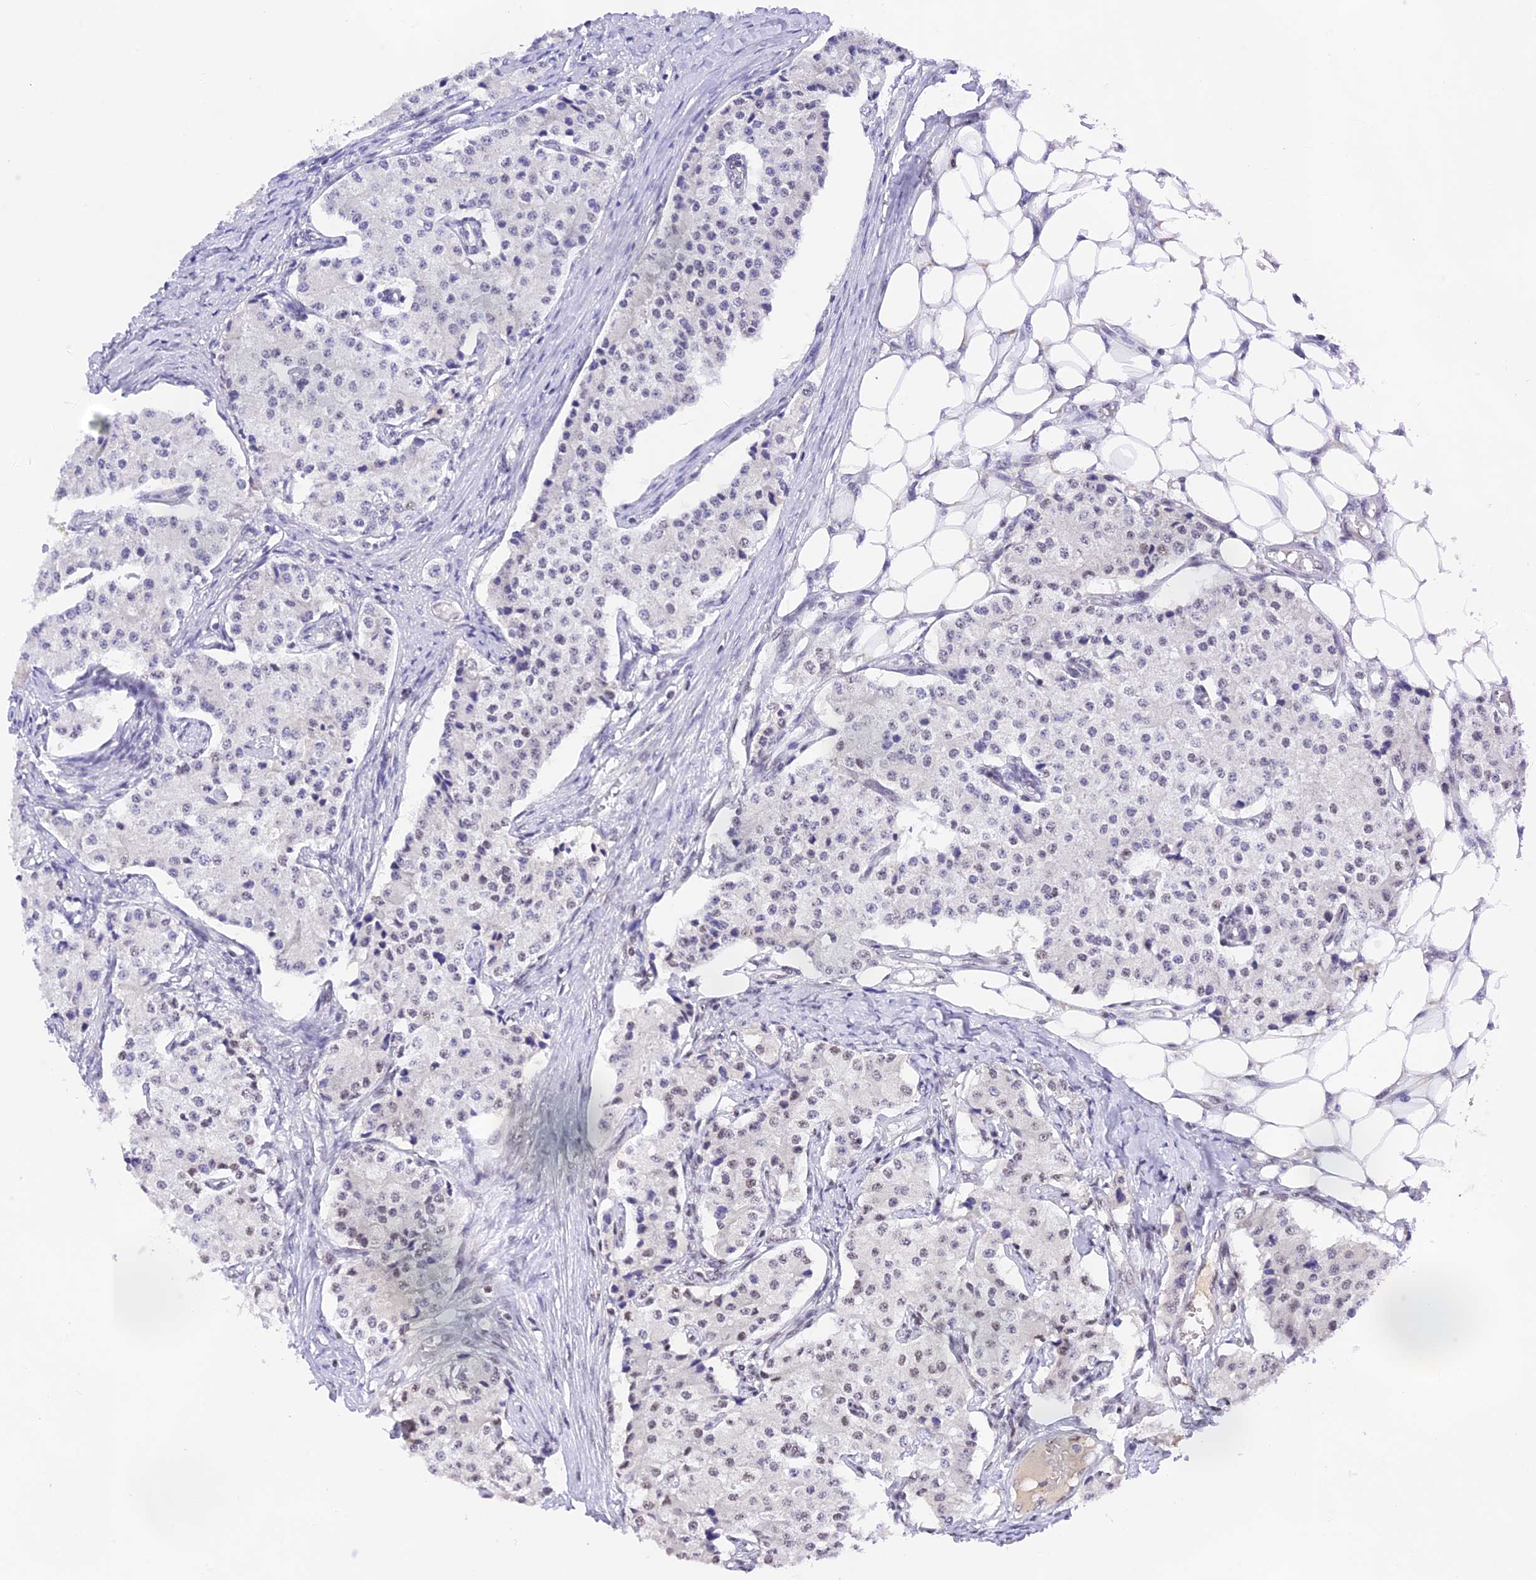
{"staining": {"intensity": "negative", "quantity": "none", "location": "none"}, "tissue": "carcinoid", "cell_type": "Tumor cells", "image_type": "cancer", "snomed": [{"axis": "morphology", "description": "Carcinoid, malignant, NOS"}, {"axis": "topography", "description": "Colon"}], "caption": "This is an IHC histopathology image of malignant carcinoid. There is no staining in tumor cells.", "gene": "THAP11", "patient": {"sex": "female", "age": 52}}